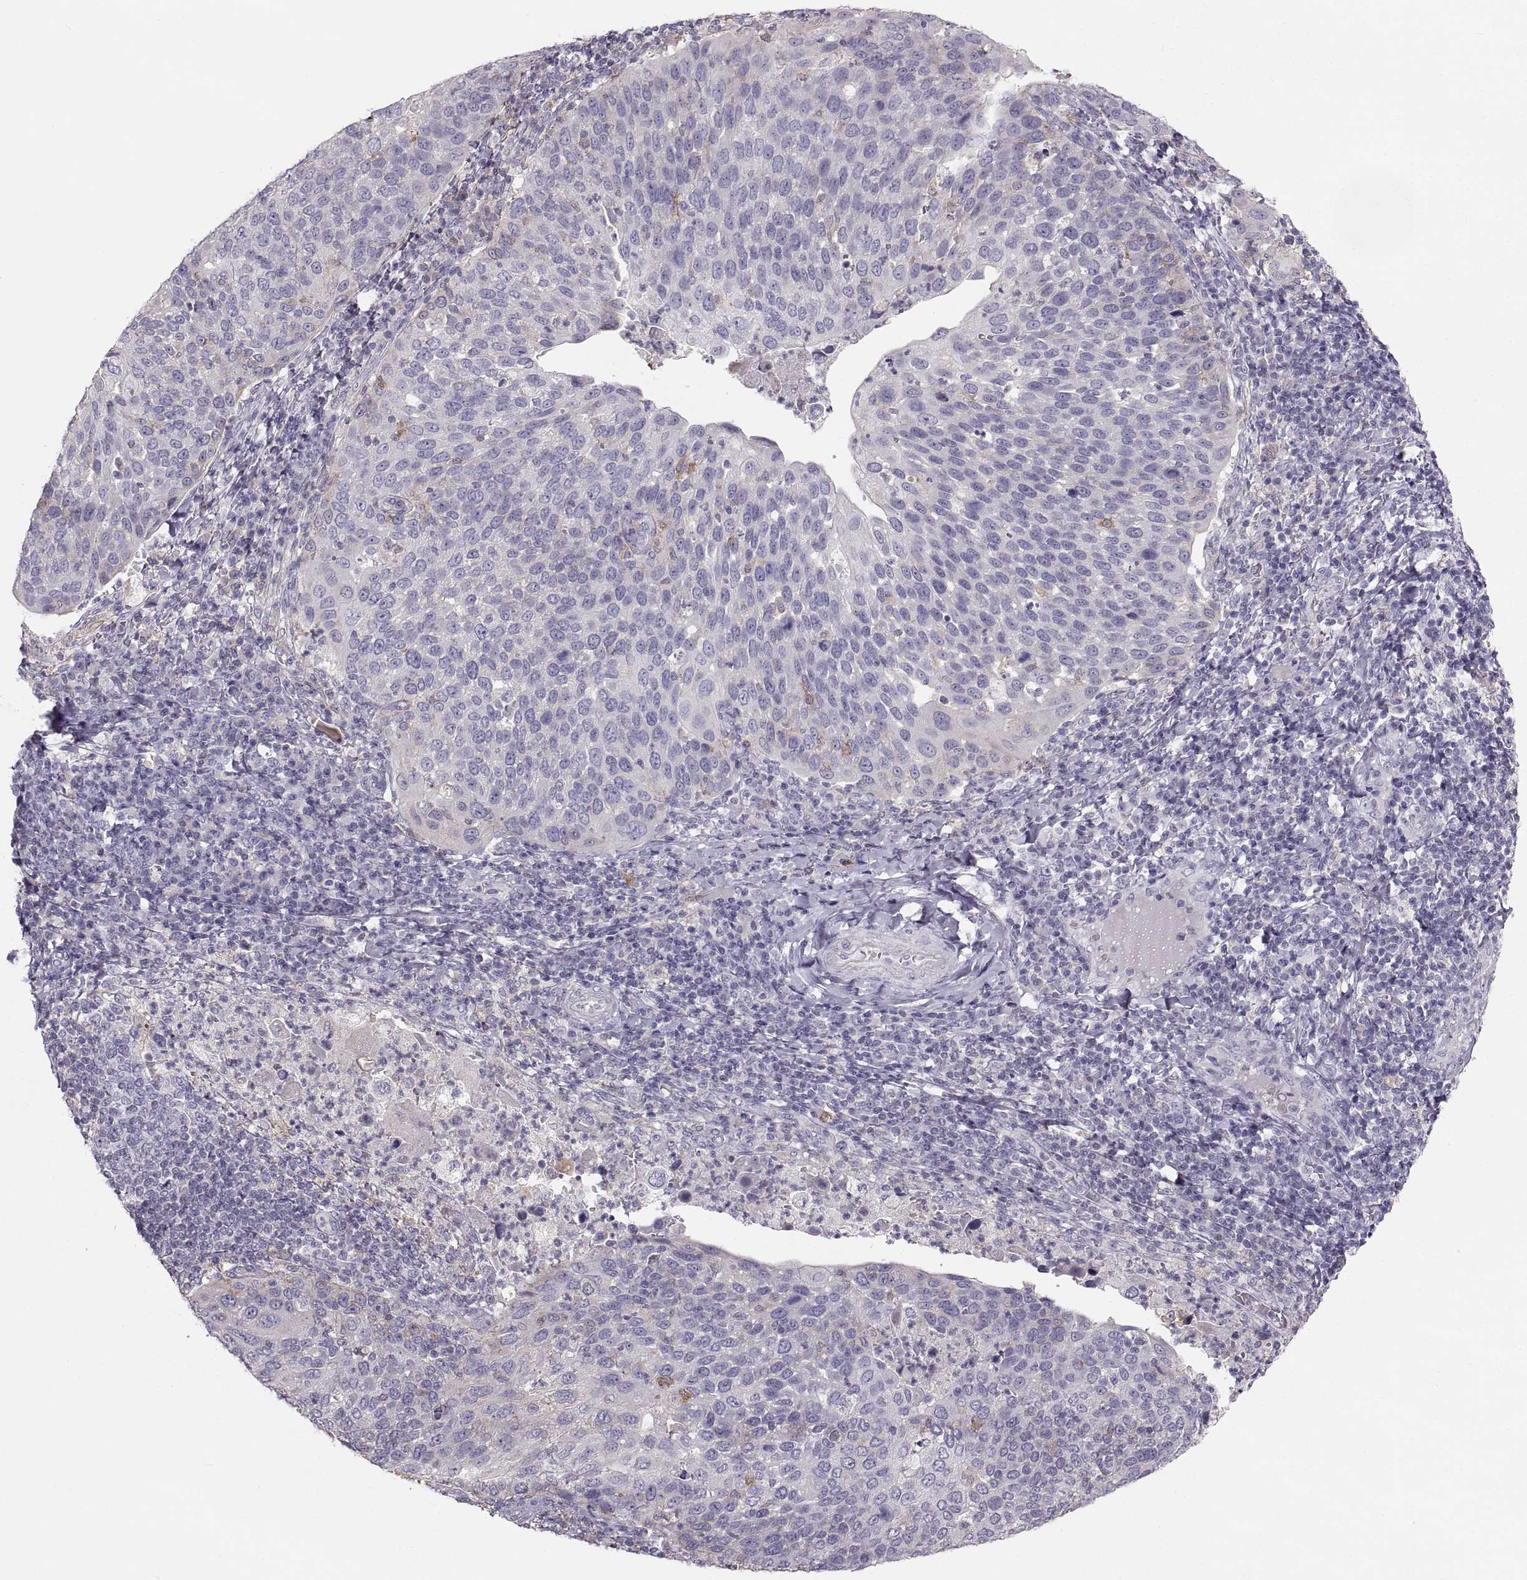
{"staining": {"intensity": "negative", "quantity": "none", "location": "none"}, "tissue": "cervical cancer", "cell_type": "Tumor cells", "image_type": "cancer", "snomed": [{"axis": "morphology", "description": "Squamous cell carcinoma, NOS"}, {"axis": "topography", "description": "Cervix"}], "caption": "The immunohistochemistry histopathology image has no significant expression in tumor cells of squamous cell carcinoma (cervical) tissue.", "gene": "RUNDC3A", "patient": {"sex": "female", "age": 54}}